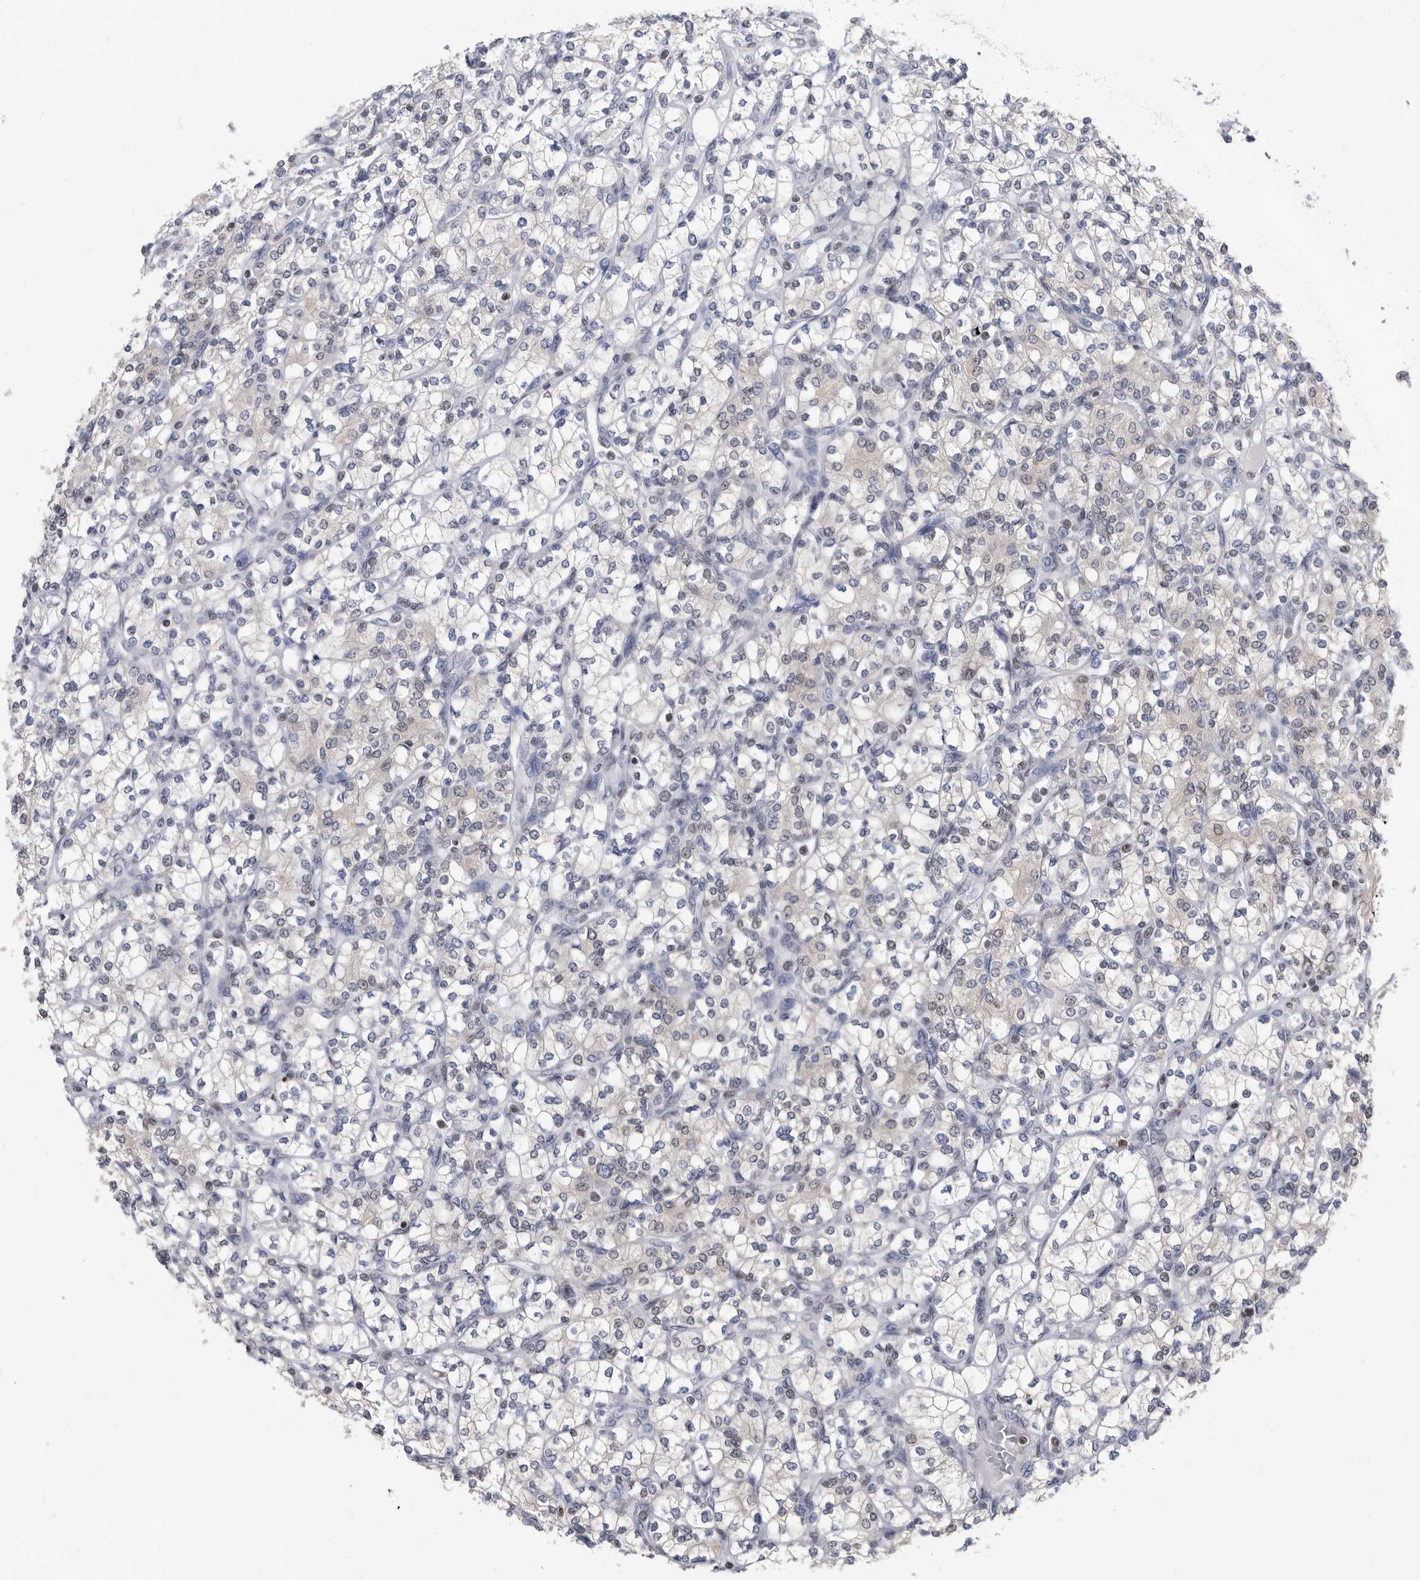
{"staining": {"intensity": "weak", "quantity": "<25%", "location": "cytoplasmic/membranous"}, "tissue": "renal cancer", "cell_type": "Tumor cells", "image_type": "cancer", "snomed": [{"axis": "morphology", "description": "Adenocarcinoma, NOS"}, {"axis": "topography", "description": "Kidney"}], "caption": "This is an immunohistochemistry histopathology image of renal cancer. There is no staining in tumor cells.", "gene": "TSTD1", "patient": {"sex": "male", "age": 77}}